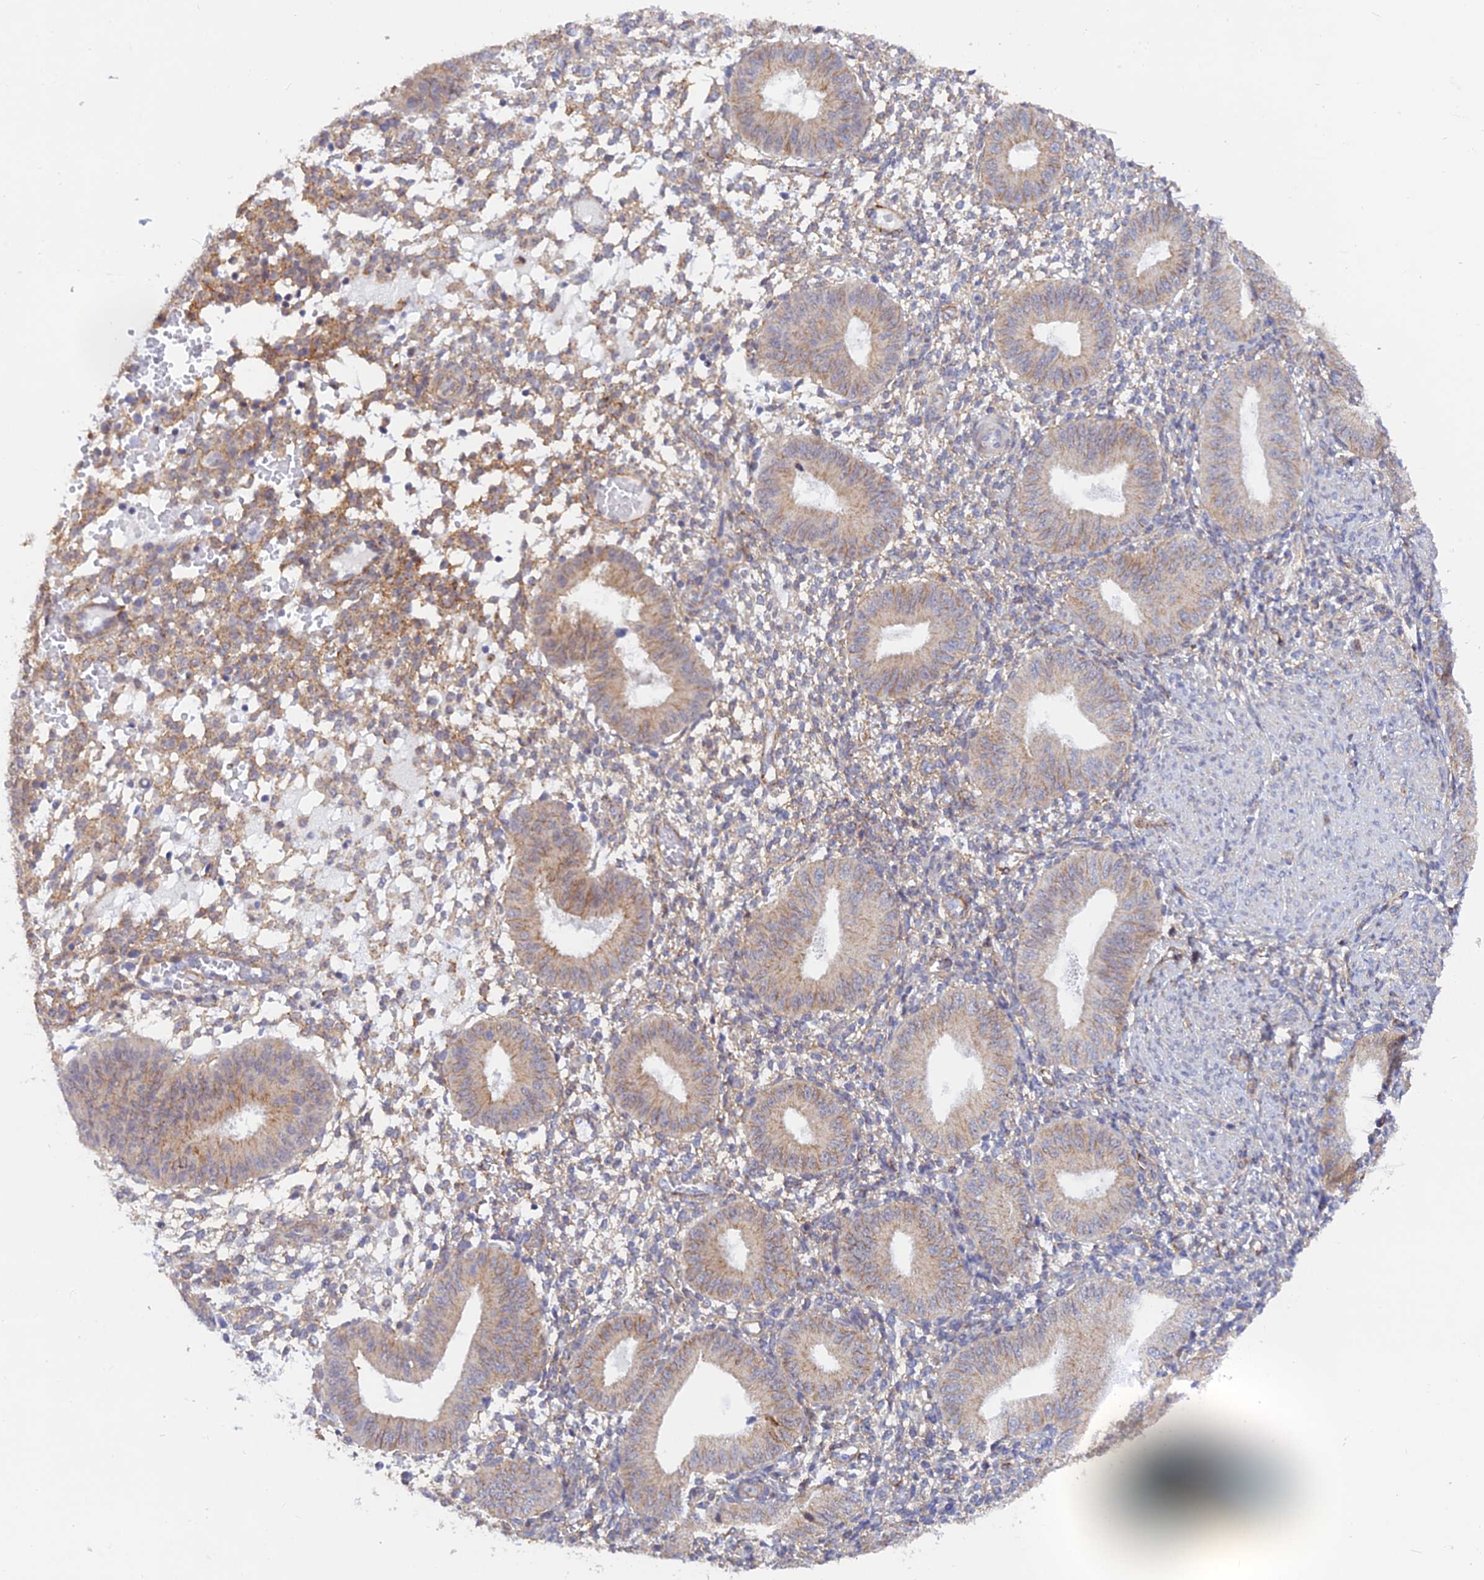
{"staining": {"intensity": "moderate", "quantity": "25%-75%", "location": "cytoplasmic/membranous"}, "tissue": "endometrium", "cell_type": "Cells in endometrial stroma", "image_type": "normal", "snomed": [{"axis": "morphology", "description": "Normal tissue, NOS"}, {"axis": "topography", "description": "Endometrium"}], "caption": "Immunohistochemical staining of unremarkable human endometrium shows 25%-75% levels of moderate cytoplasmic/membranous protein staining in about 25%-75% of cells in endometrial stroma. Immunohistochemistry (ihc) stains the protein in brown and the nuclei are stained blue.", "gene": "VSTM2L", "patient": {"sex": "female", "age": 49}}